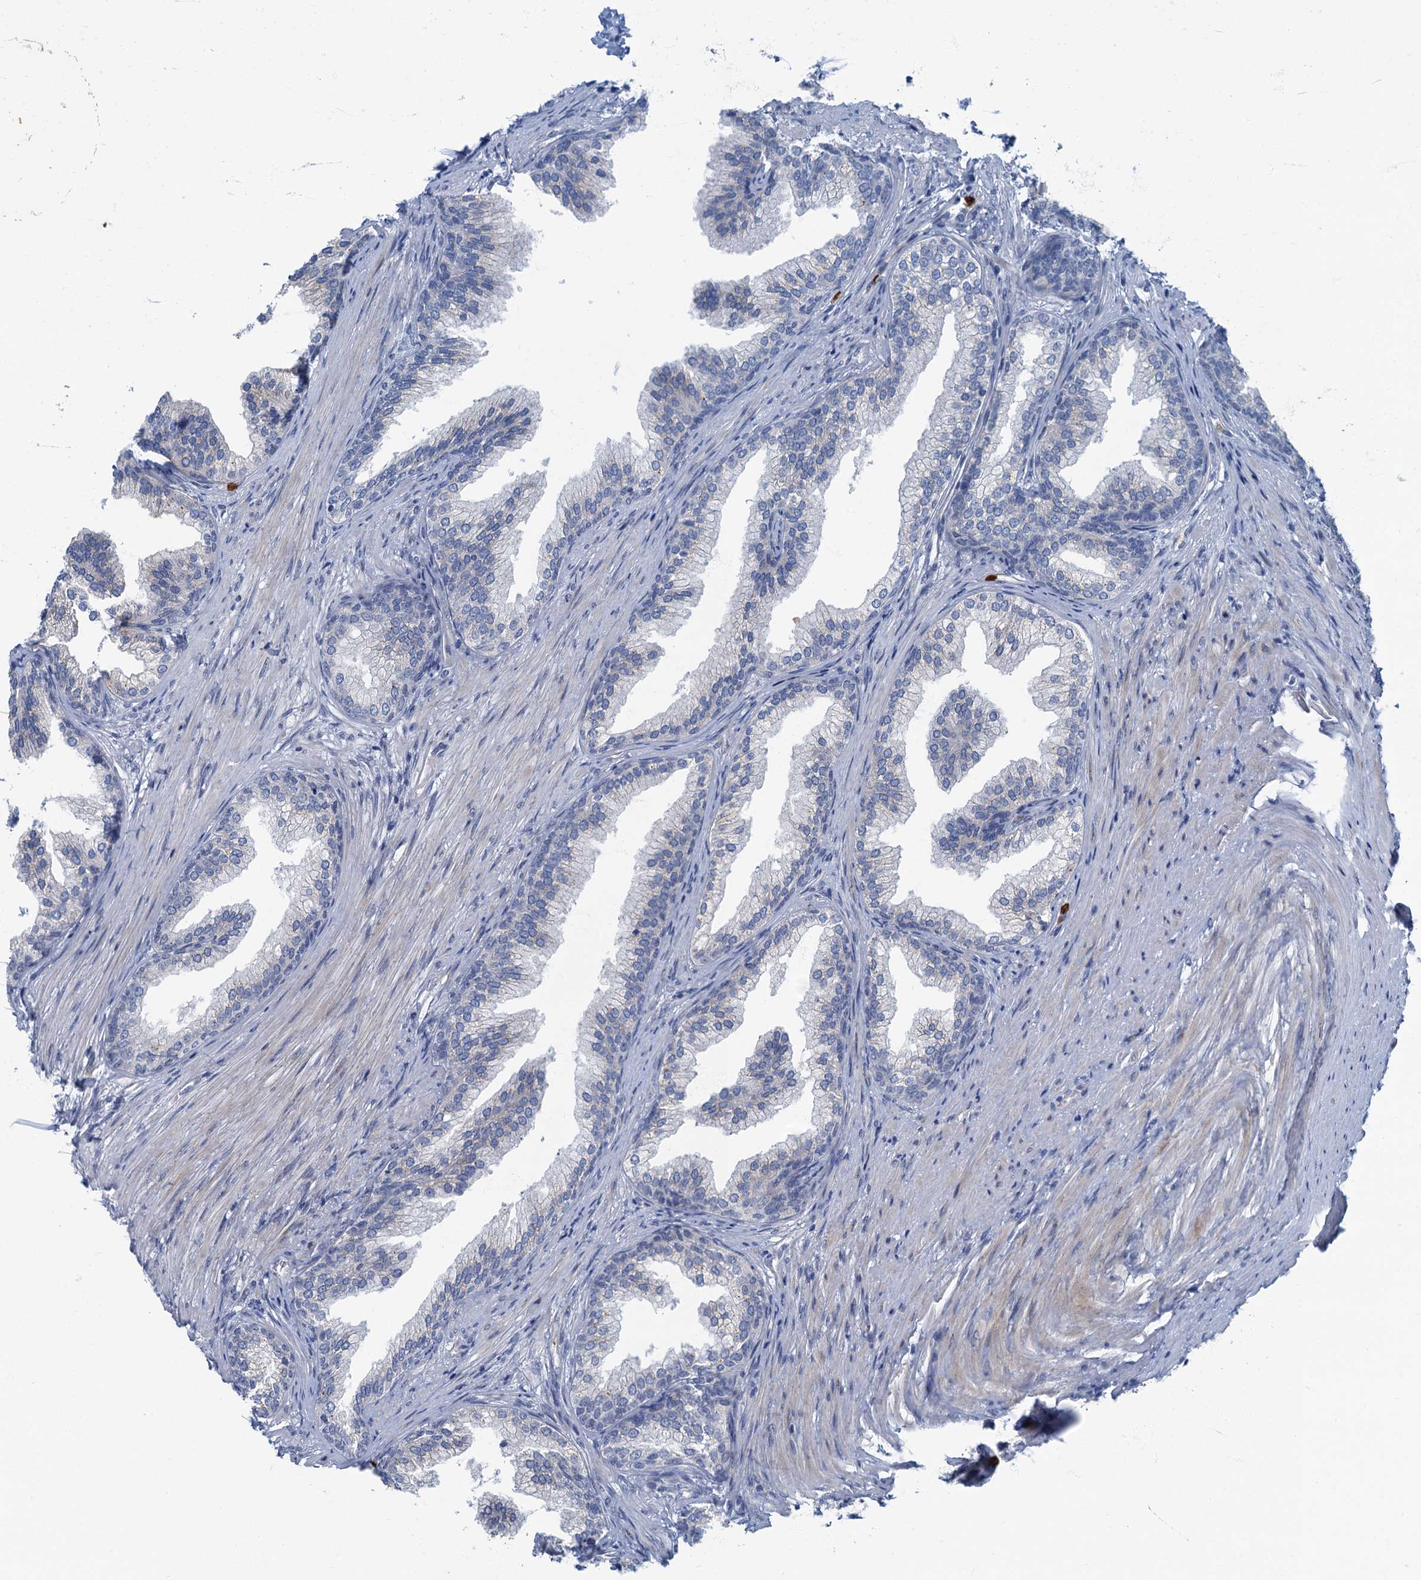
{"staining": {"intensity": "negative", "quantity": "none", "location": "none"}, "tissue": "prostate", "cell_type": "Glandular cells", "image_type": "normal", "snomed": [{"axis": "morphology", "description": "Normal tissue, NOS"}, {"axis": "topography", "description": "Prostate"}], "caption": "Immunohistochemistry micrograph of benign human prostate stained for a protein (brown), which displays no staining in glandular cells.", "gene": "ANKDD1A", "patient": {"sex": "male", "age": 76}}